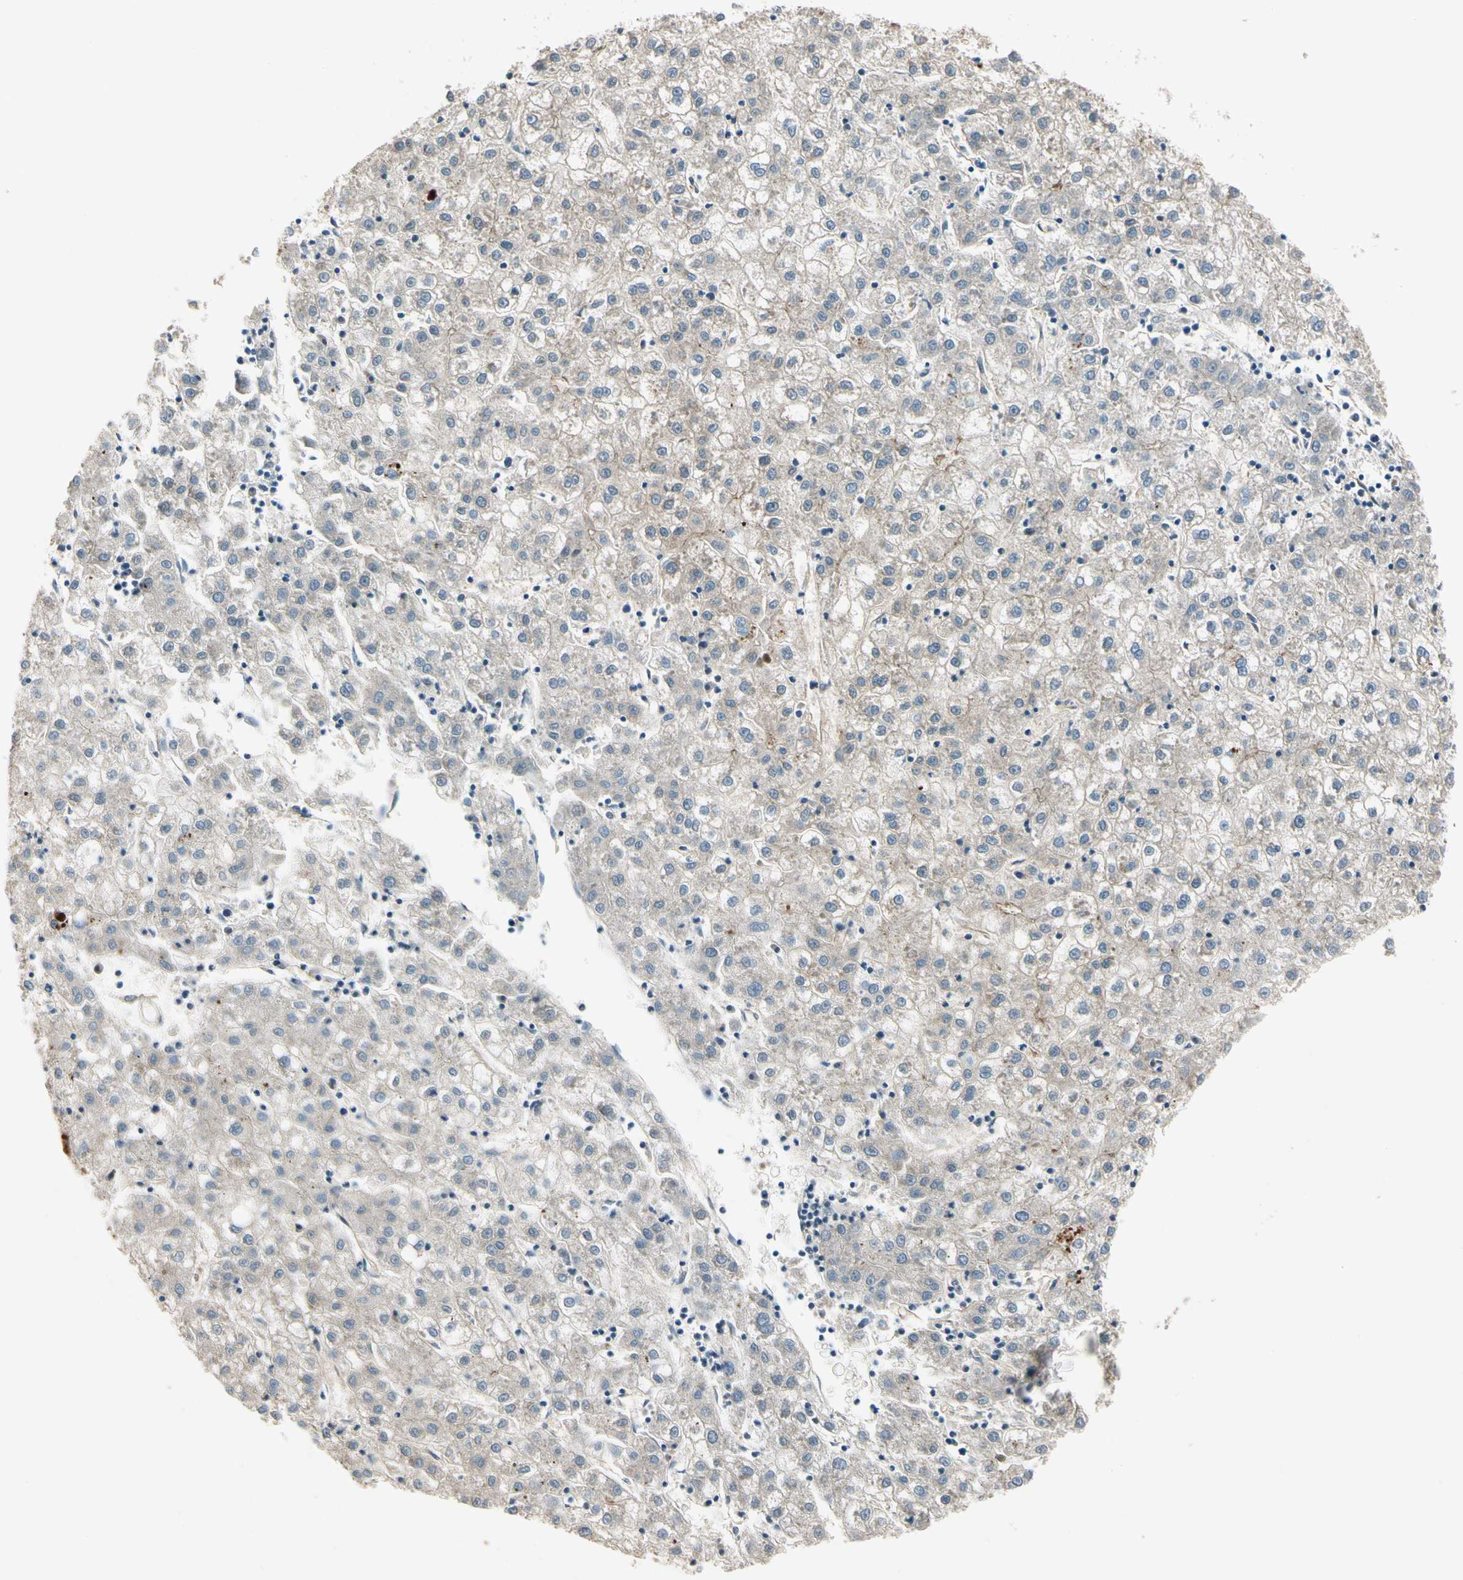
{"staining": {"intensity": "negative", "quantity": "none", "location": "none"}, "tissue": "liver cancer", "cell_type": "Tumor cells", "image_type": "cancer", "snomed": [{"axis": "morphology", "description": "Carcinoma, Hepatocellular, NOS"}, {"axis": "topography", "description": "Liver"}], "caption": "Hepatocellular carcinoma (liver) was stained to show a protein in brown. There is no significant expression in tumor cells.", "gene": "ROCK2", "patient": {"sex": "male", "age": 72}}